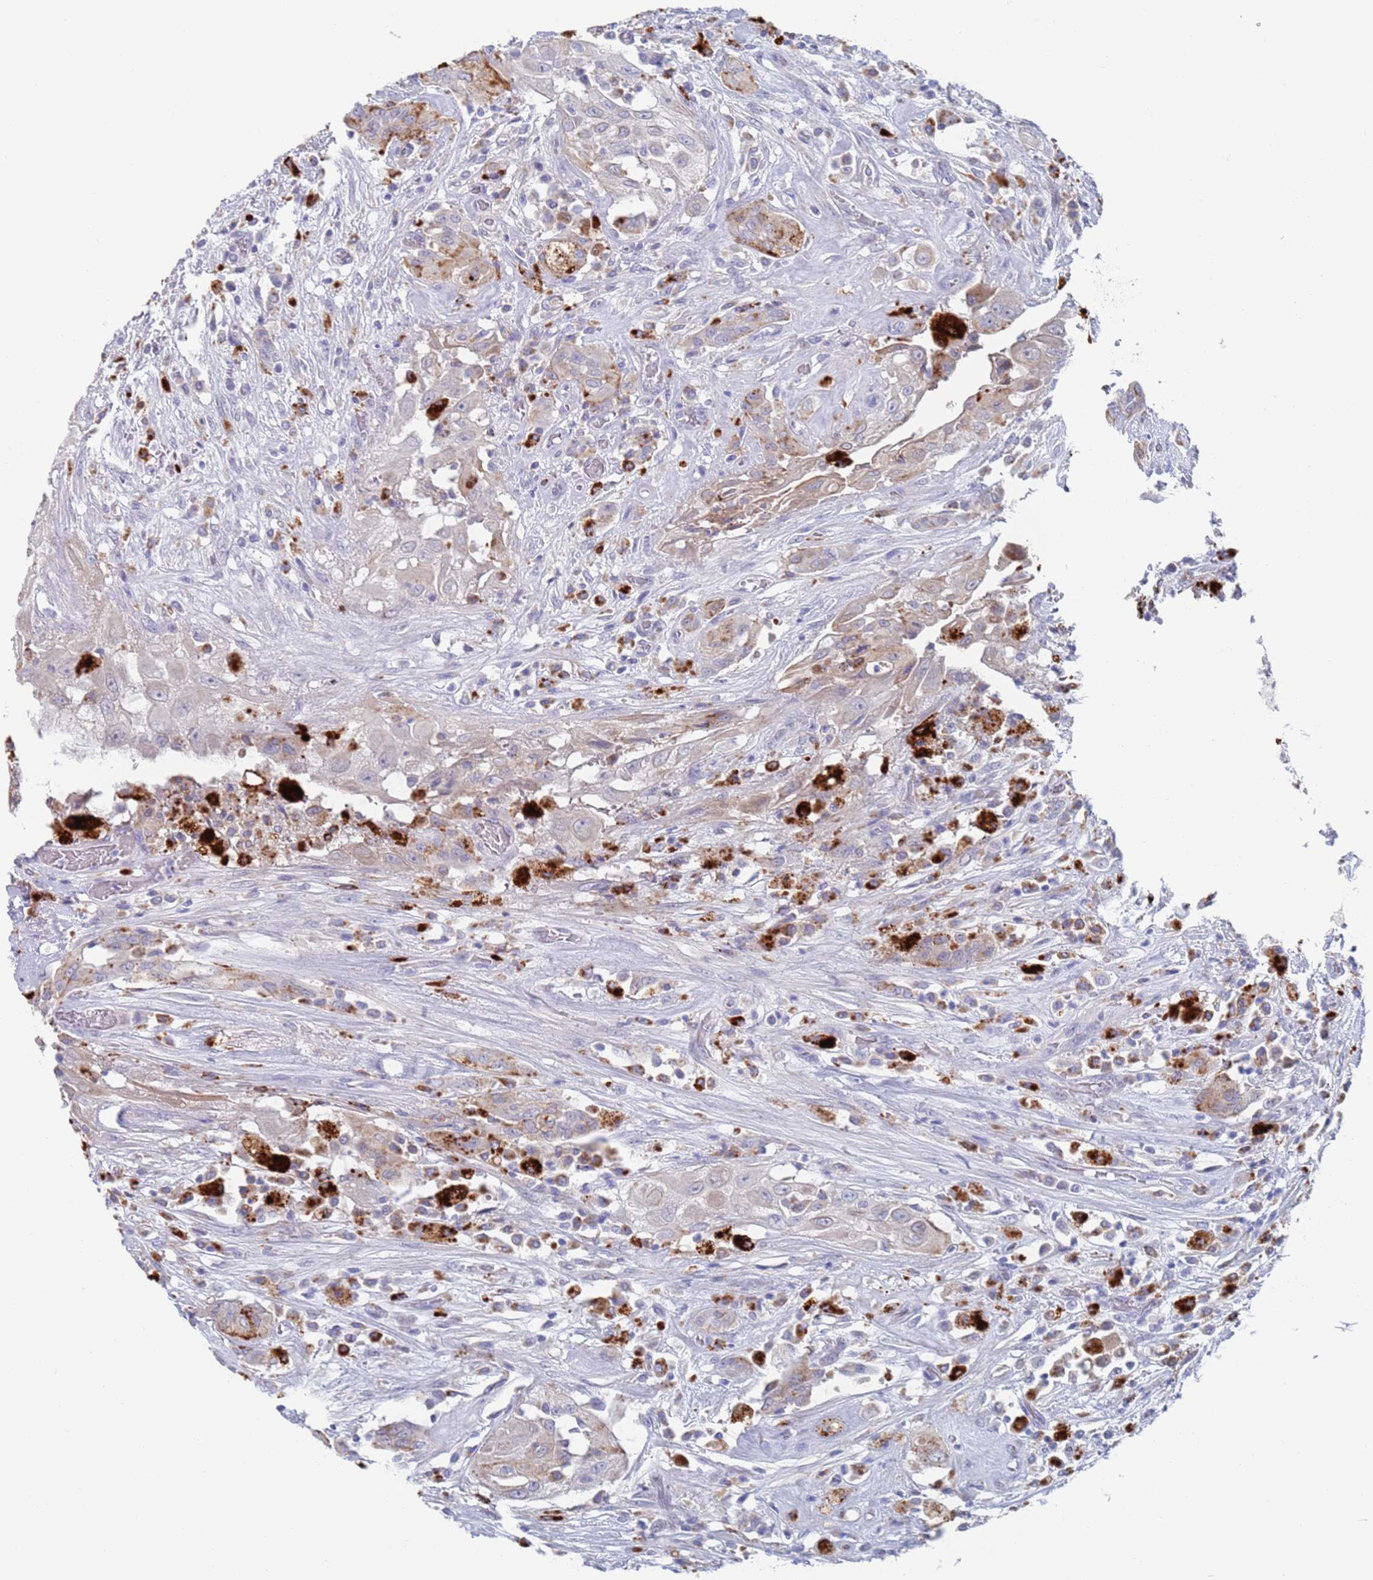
{"staining": {"intensity": "moderate", "quantity": ">75%", "location": "cytoplasmic/membranous"}, "tissue": "thyroid cancer", "cell_type": "Tumor cells", "image_type": "cancer", "snomed": [{"axis": "morphology", "description": "Papillary adenocarcinoma, NOS"}, {"axis": "topography", "description": "Thyroid gland"}], "caption": "About >75% of tumor cells in thyroid cancer (papillary adenocarcinoma) exhibit moderate cytoplasmic/membranous protein expression as visualized by brown immunohistochemical staining.", "gene": "FUCA1", "patient": {"sex": "female", "age": 59}}